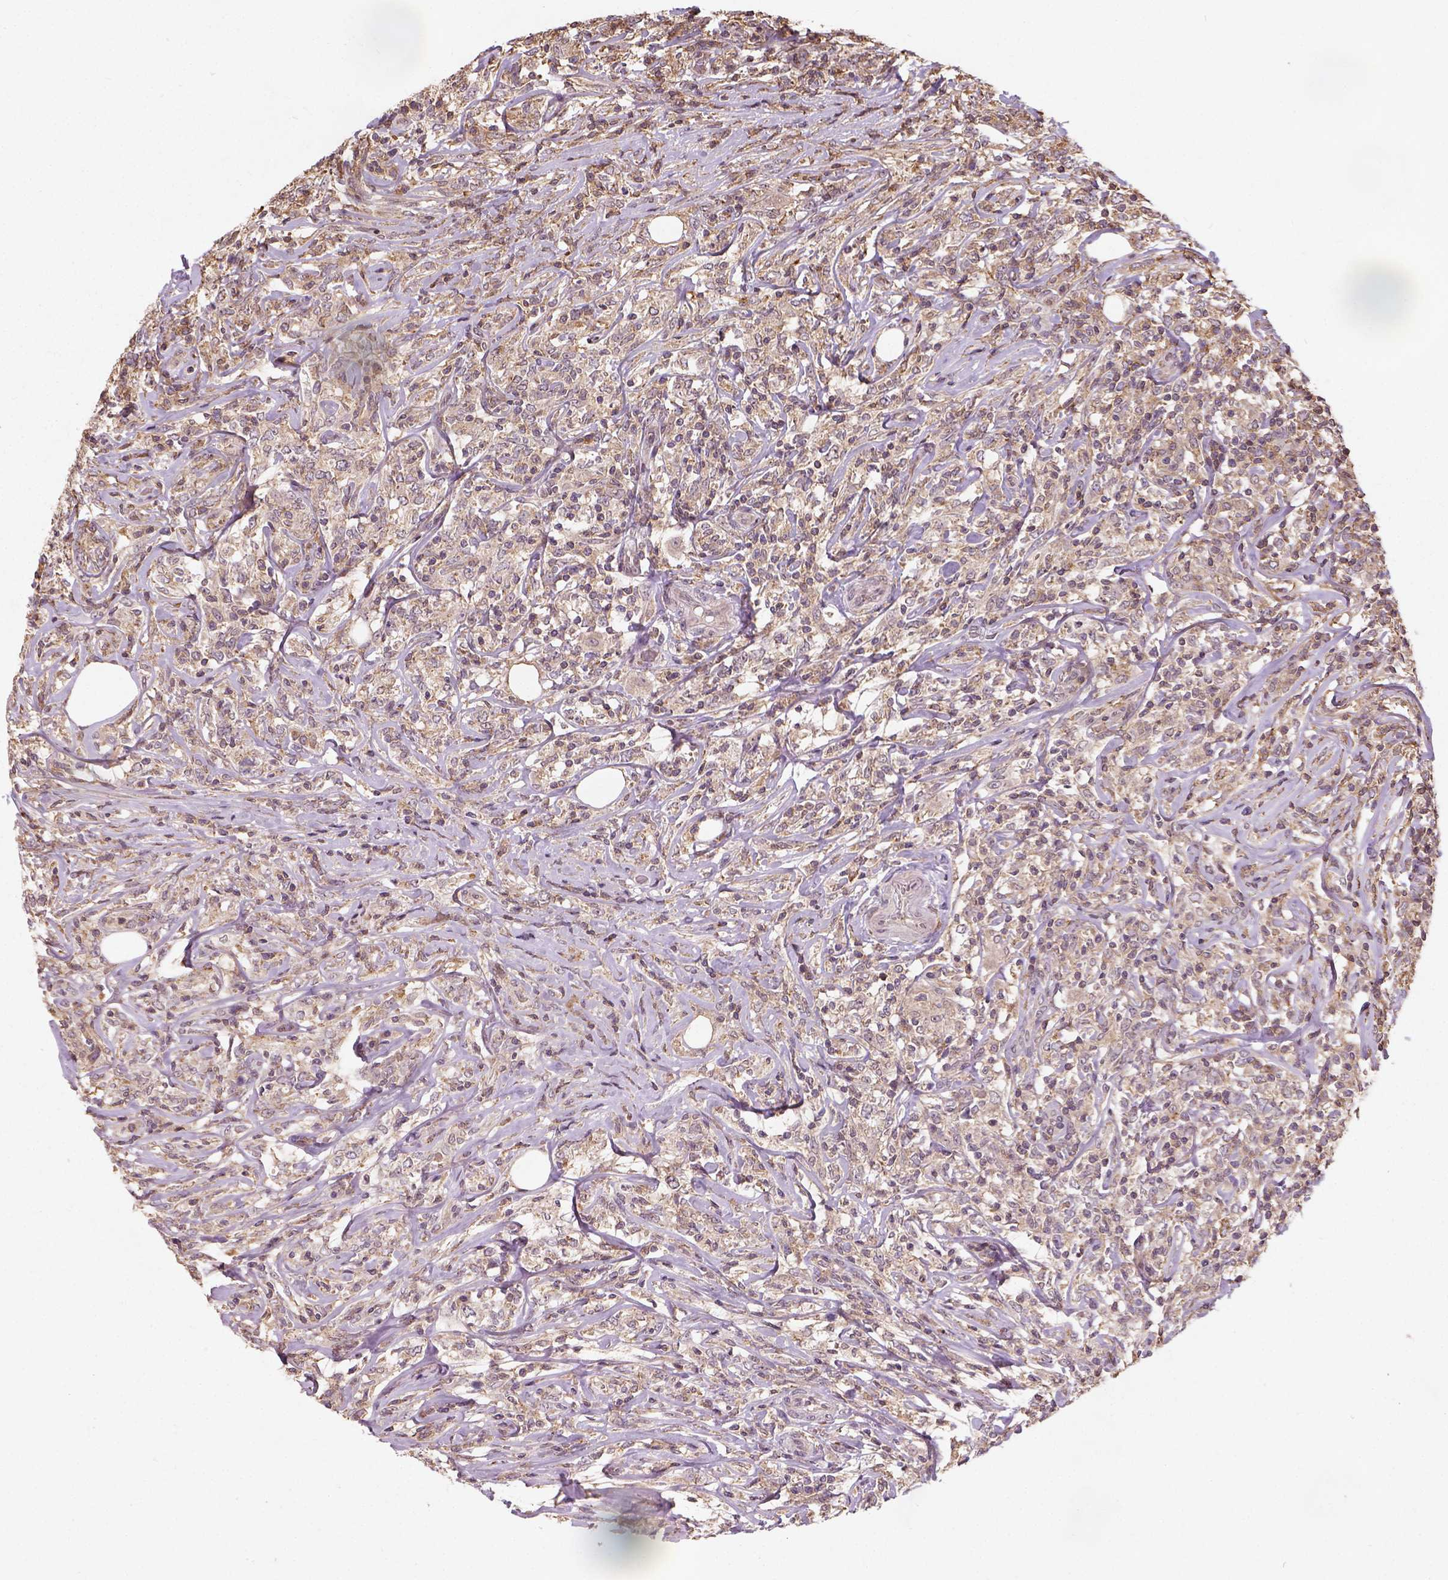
{"staining": {"intensity": "moderate", "quantity": ">75%", "location": "cytoplasmic/membranous"}, "tissue": "lymphoma", "cell_type": "Tumor cells", "image_type": "cancer", "snomed": [{"axis": "morphology", "description": "Malignant lymphoma, non-Hodgkin's type, High grade"}, {"axis": "topography", "description": "Lymph node"}], "caption": "Tumor cells exhibit medium levels of moderate cytoplasmic/membranous expression in about >75% of cells in high-grade malignant lymphoma, non-Hodgkin's type.", "gene": "CAMKK1", "patient": {"sex": "female", "age": 84}}